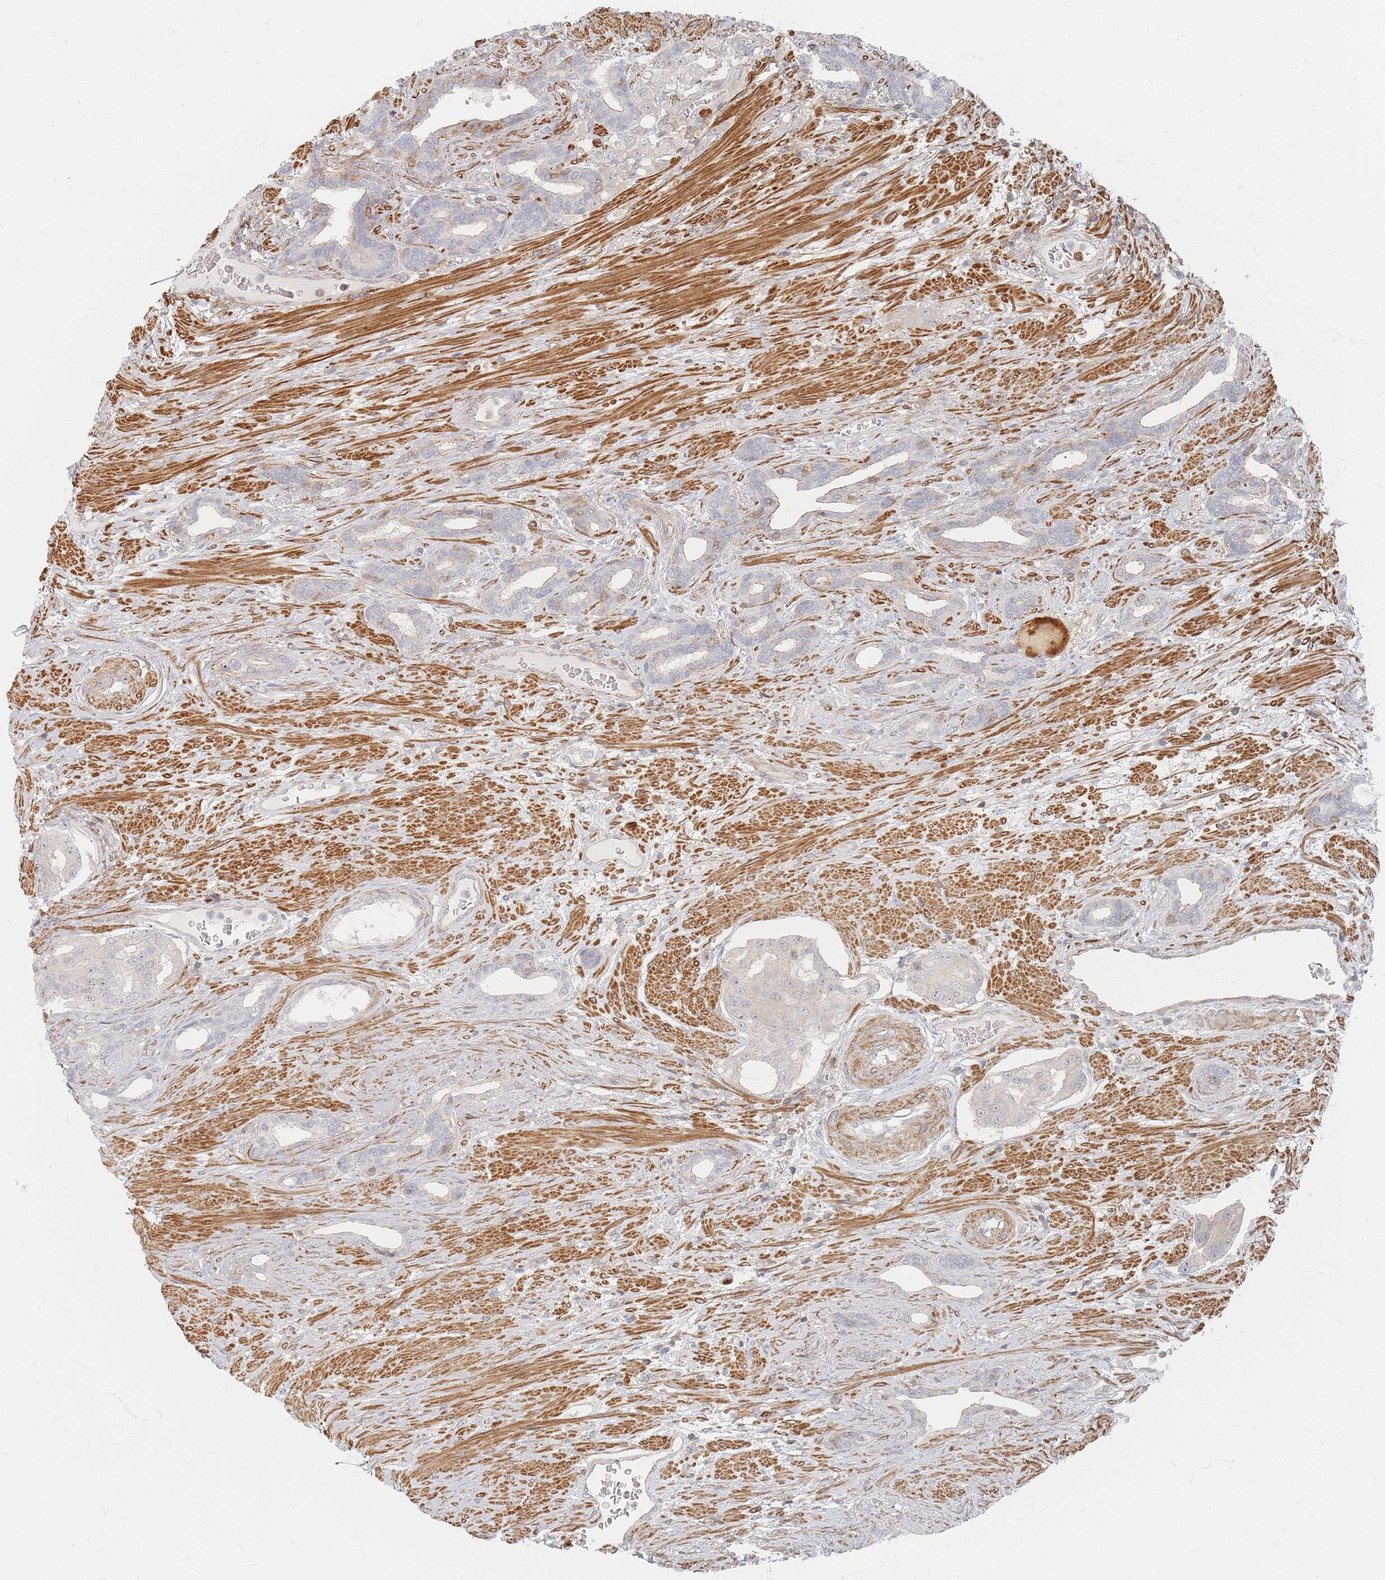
{"staining": {"intensity": "negative", "quantity": "none", "location": "none"}, "tissue": "prostate cancer", "cell_type": "Tumor cells", "image_type": "cancer", "snomed": [{"axis": "morphology", "description": "Adenocarcinoma, High grade"}, {"axis": "topography", "description": "Prostate"}], "caption": "Immunohistochemistry photomicrograph of human prostate adenocarcinoma (high-grade) stained for a protein (brown), which exhibits no expression in tumor cells. (Brightfield microscopy of DAB immunohistochemistry at high magnification).", "gene": "ZNF852", "patient": {"sex": "male", "age": 69}}